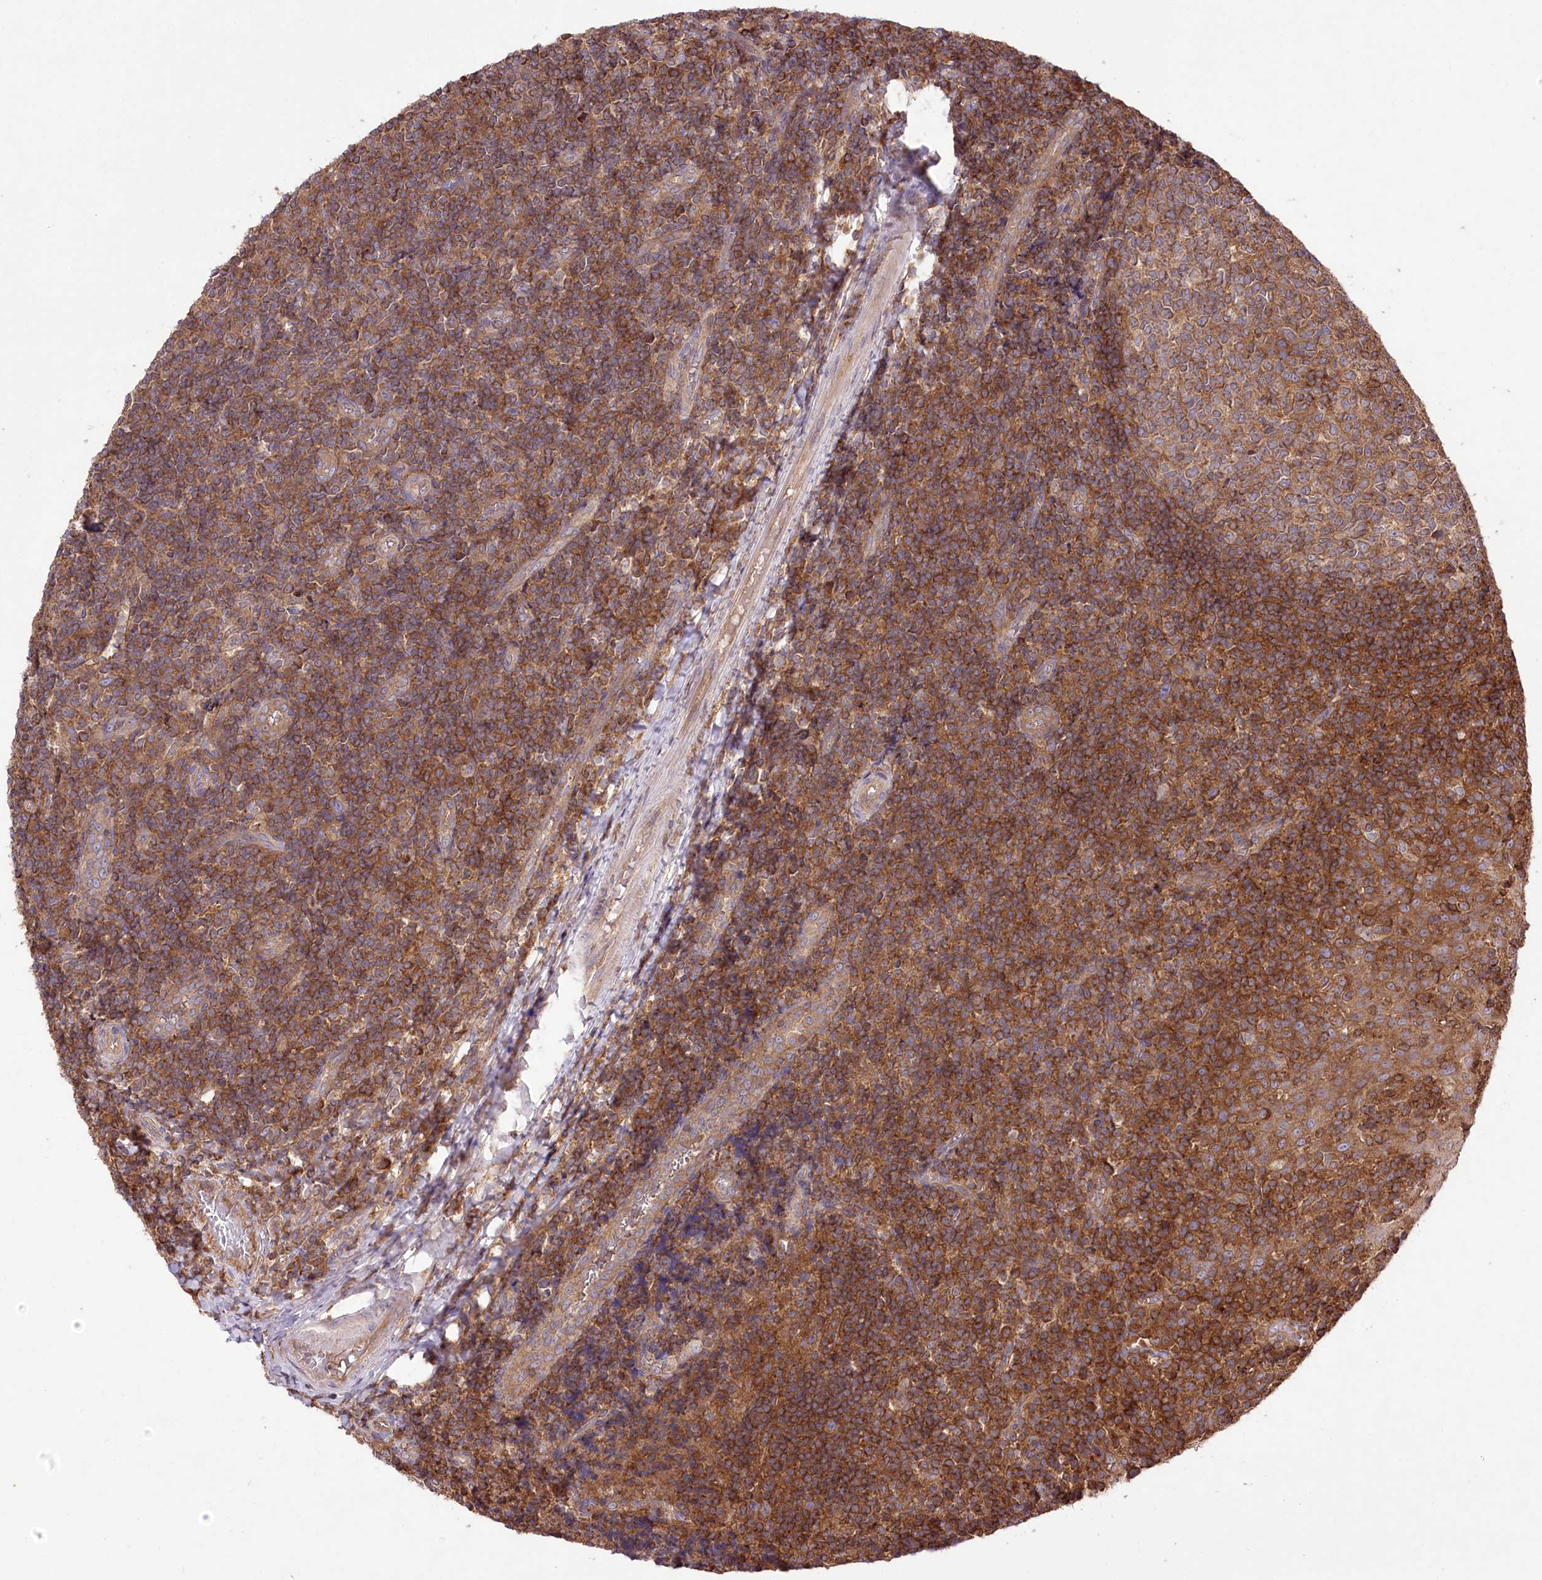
{"staining": {"intensity": "moderate", "quantity": ">75%", "location": "cytoplasmic/membranous"}, "tissue": "tonsil", "cell_type": "Germinal center cells", "image_type": "normal", "snomed": [{"axis": "morphology", "description": "Normal tissue, NOS"}, {"axis": "topography", "description": "Tonsil"}], "caption": "A photomicrograph of tonsil stained for a protein exhibits moderate cytoplasmic/membranous brown staining in germinal center cells. The staining was performed using DAB to visualize the protein expression in brown, while the nuclei were stained in blue with hematoxylin (Magnification: 20x).", "gene": "XYLB", "patient": {"sex": "female", "age": 19}}